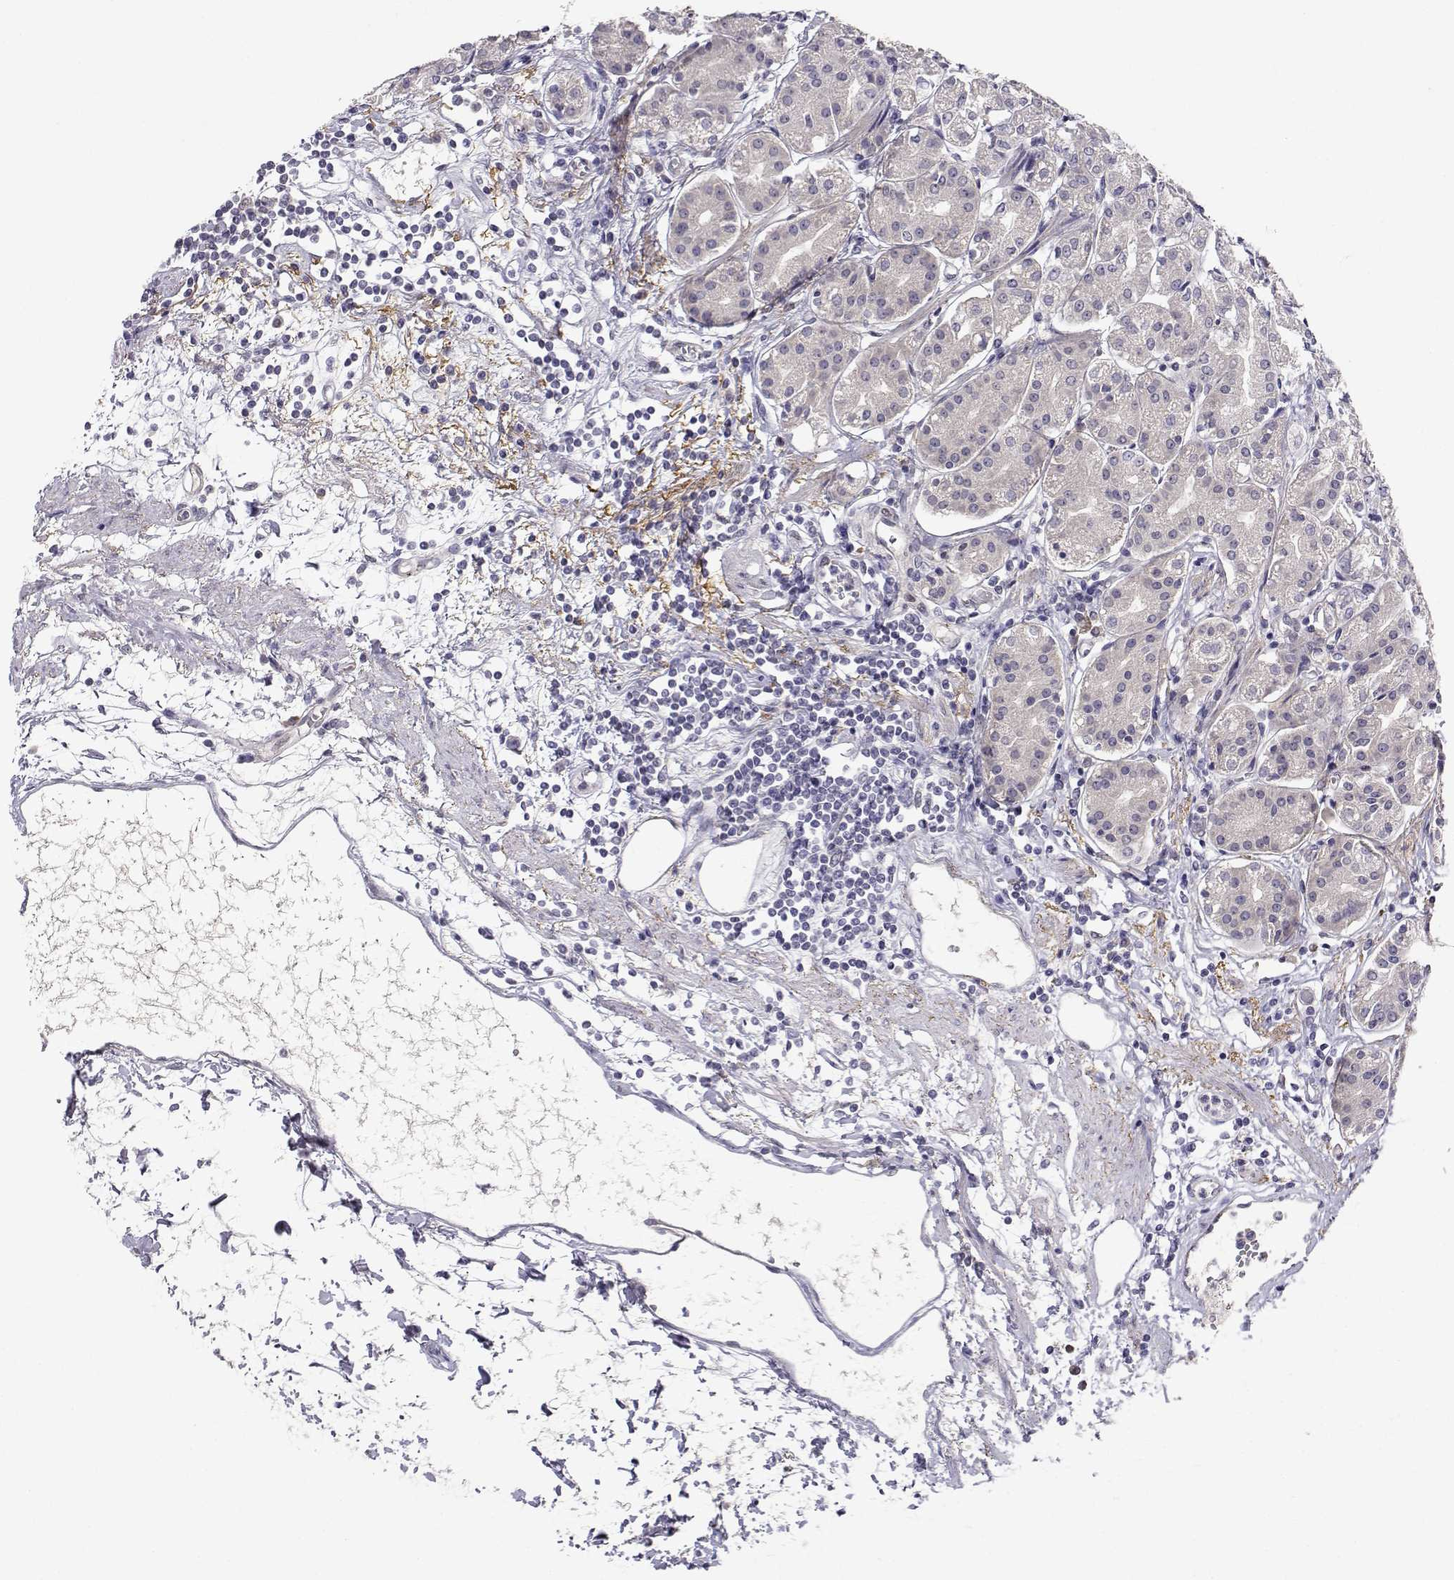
{"staining": {"intensity": "negative", "quantity": "none", "location": "none"}, "tissue": "stomach", "cell_type": "Glandular cells", "image_type": "normal", "snomed": [{"axis": "morphology", "description": "Normal tissue, NOS"}, {"axis": "topography", "description": "Skeletal muscle"}, {"axis": "topography", "description": "Stomach"}], "caption": "High power microscopy photomicrograph of an immunohistochemistry histopathology image of benign stomach, revealing no significant staining in glandular cells.", "gene": "SLC6A3", "patient": {"sex": "female", "age": 57}}